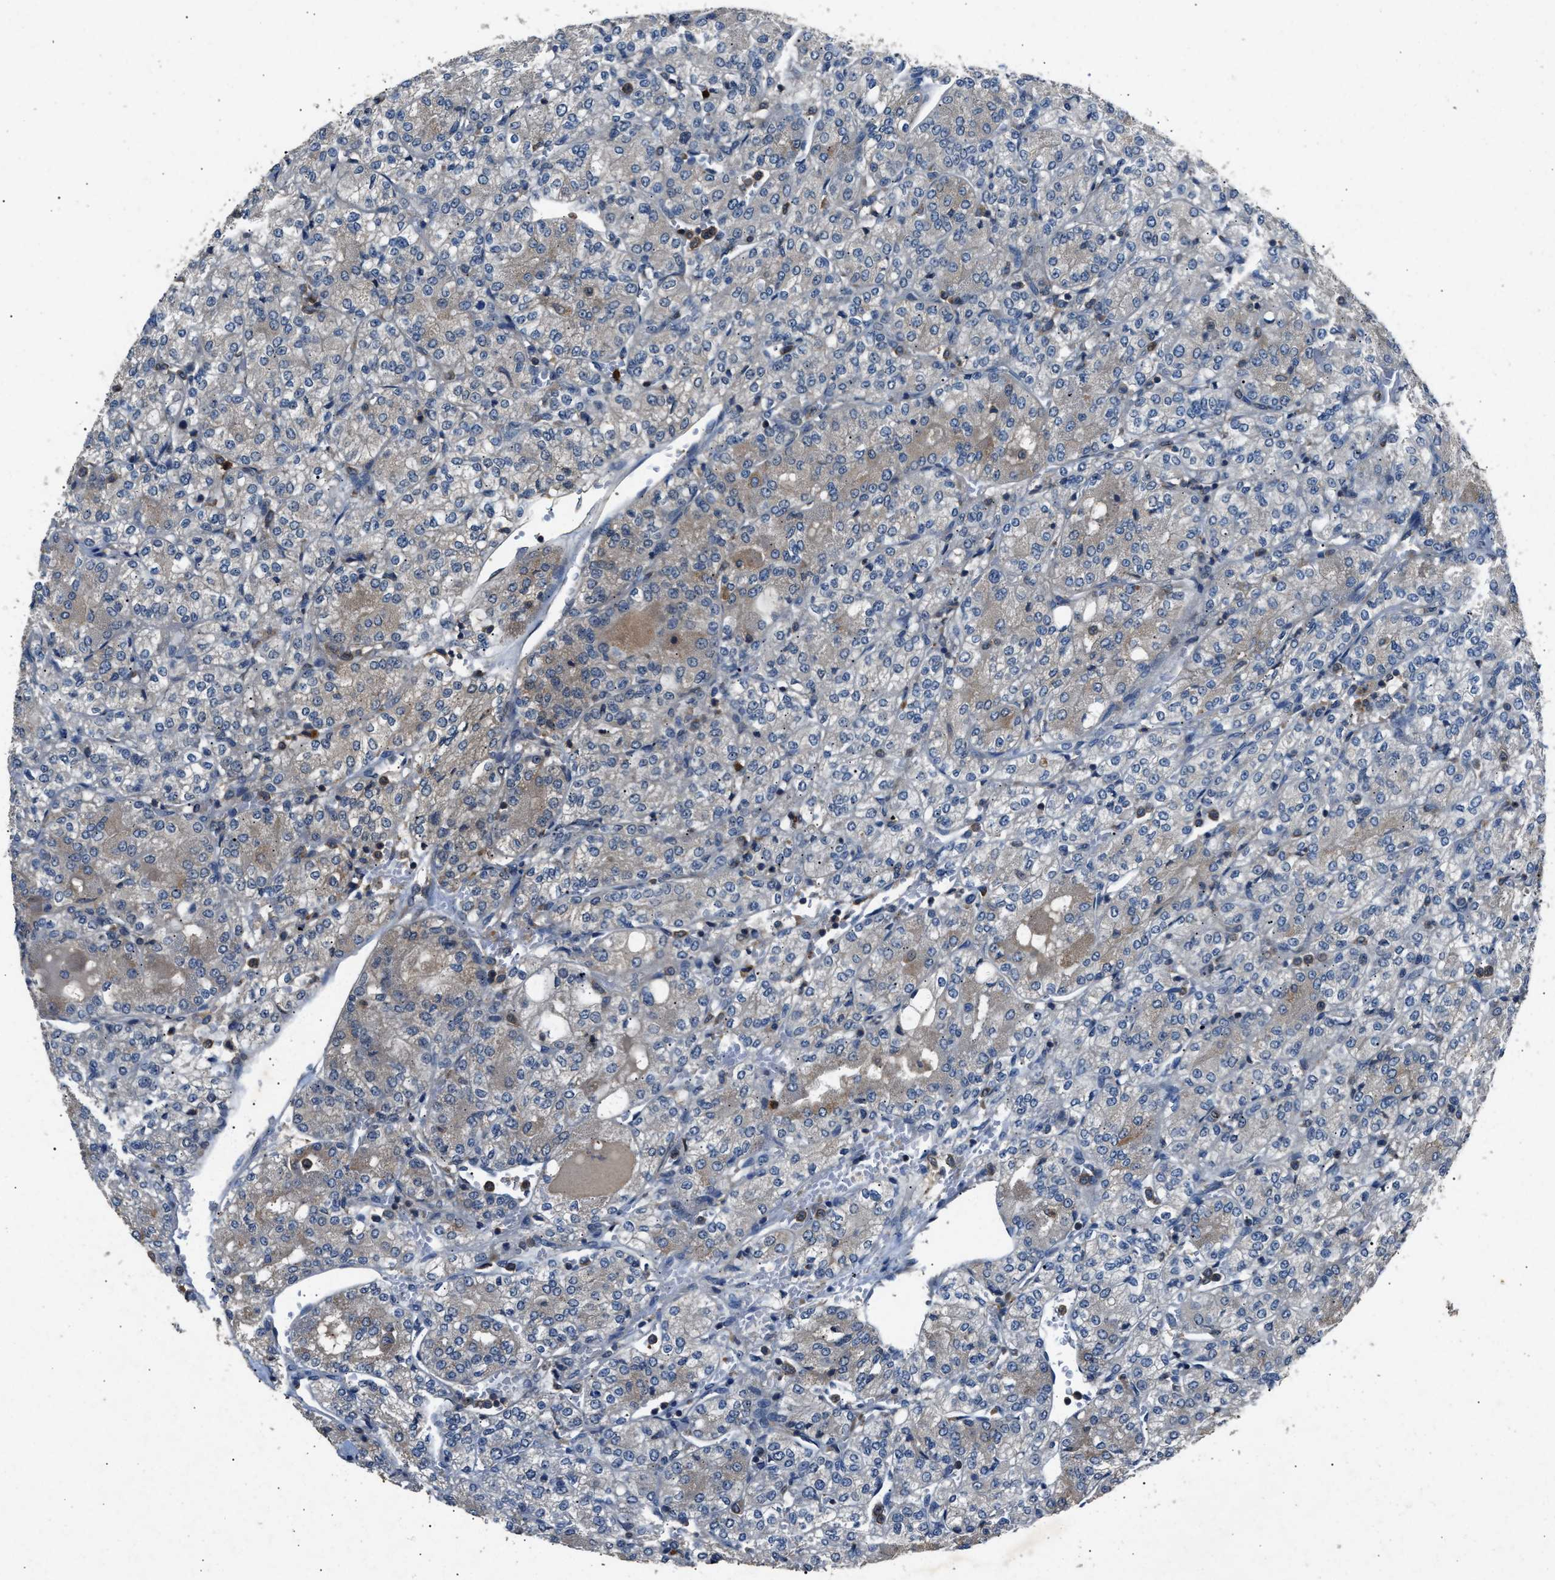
{"staining": {"intensity": "negative", "quantity": "none", "location": "none"}, "tissue": "renal cancer", "cell_type": "Tumor cells", "image_type": "cancer", "snomed": [{"axis": "morphology", "description": "Adenocarcinoma, NOS"}, {"axis": "topography", "description": "Kidney"}], "caption": "DAB immunohistochemical staining of renal cancer exhibits no significant staining in tumor cells.", "gene": "PPID", "patient": {"sex": "male", "age": 77}}